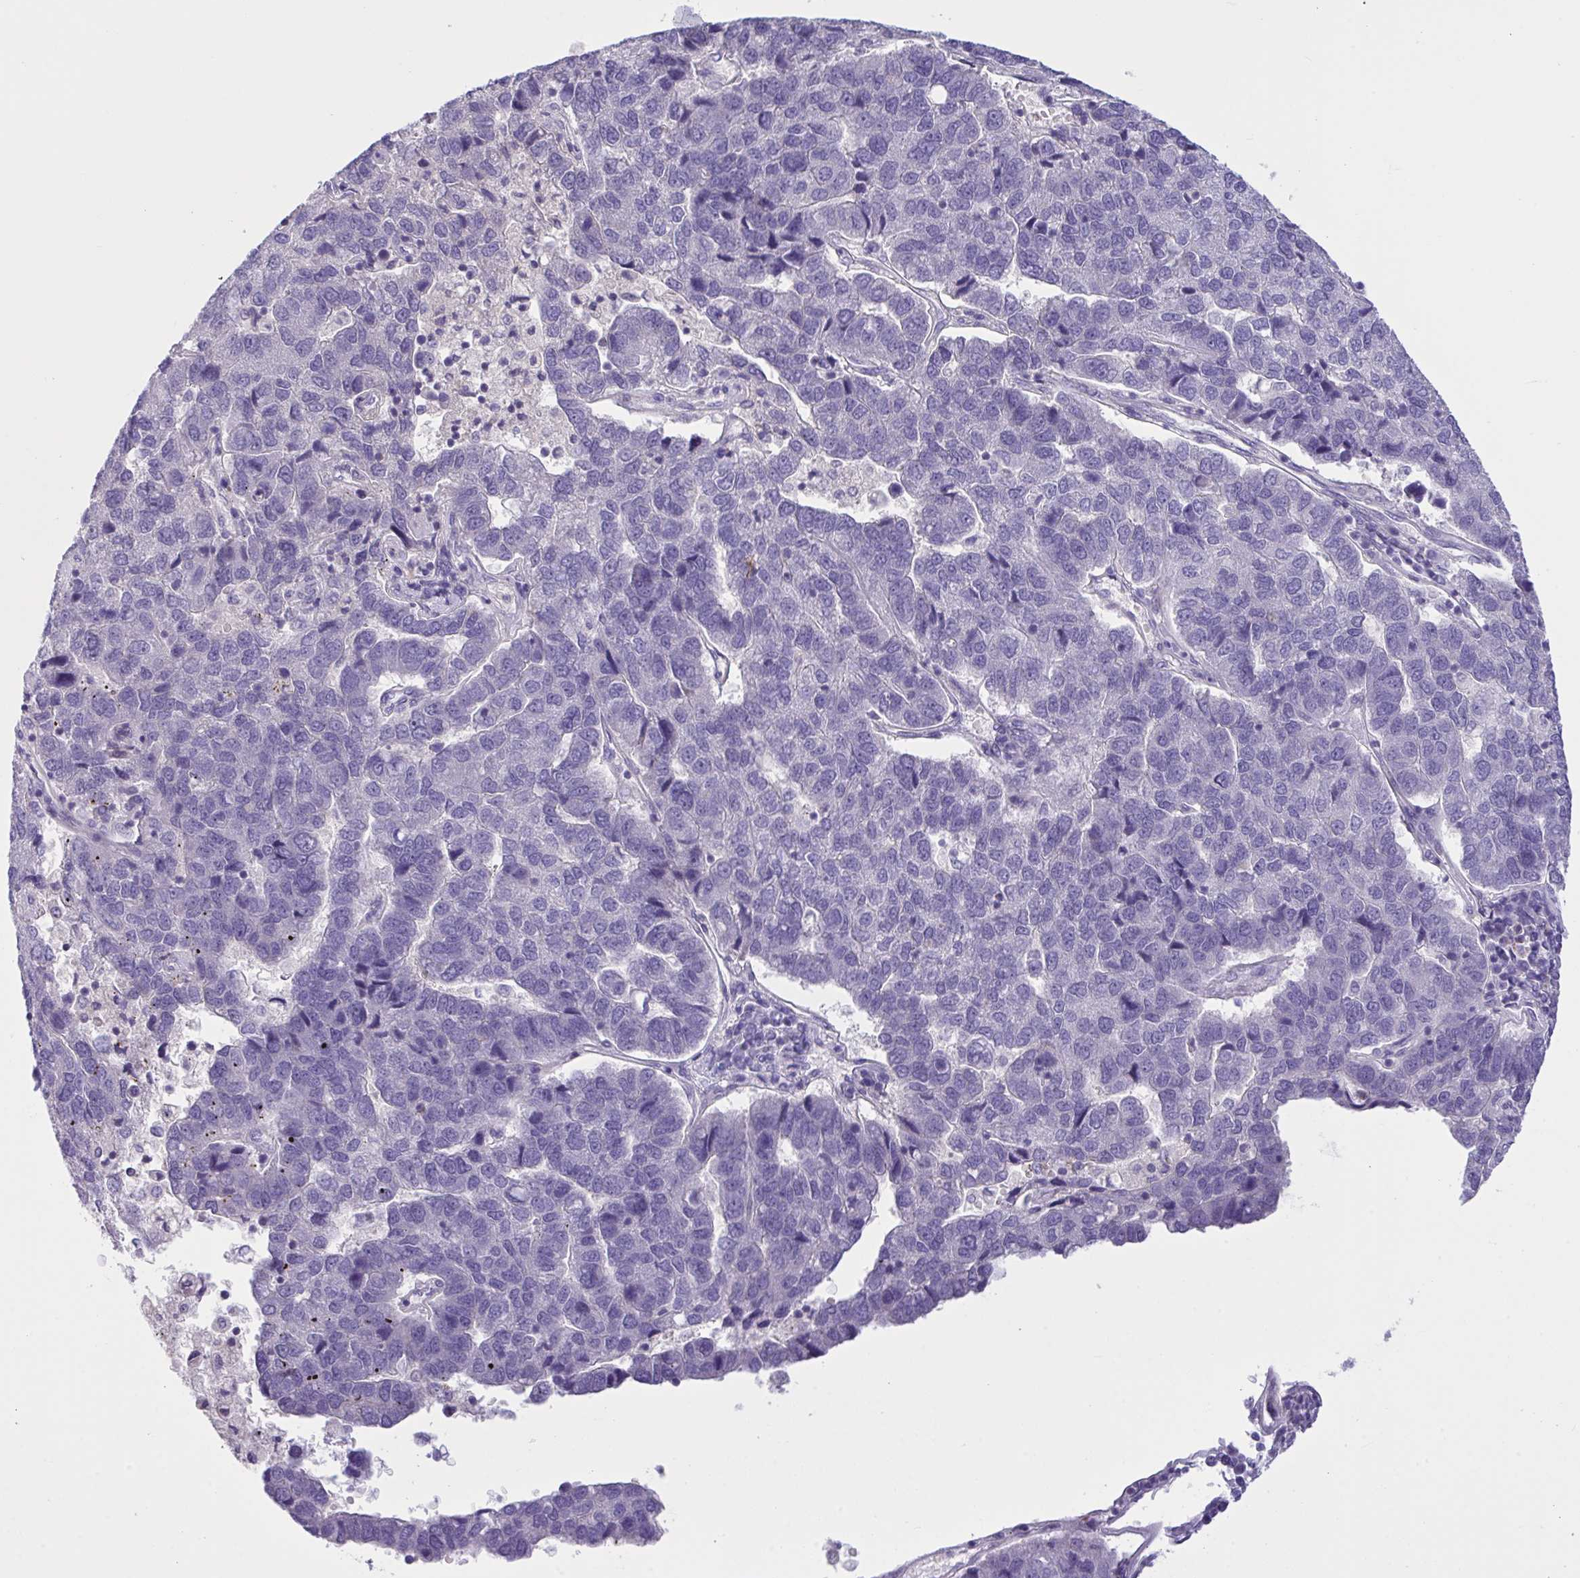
{"staining": {"intensity": "negative", "quantity": "none", "location": "none"}, "tissue": "pancreatic cancer", "cell_type": "Tumor cells", "image_type": "cancer", "snomed": [{"axis": "morphology", "description": "Adenocarcinoma, NOS"}, {"axis": "topography", "description": "Pancreas"}], "caption": "This is an immunohistochemistry (IHC) micrograph of human pancreatic cancer. There is no staining in tumor cells.", "gene": "WDR97", "patient": {"sex": "female", "age": 61}}